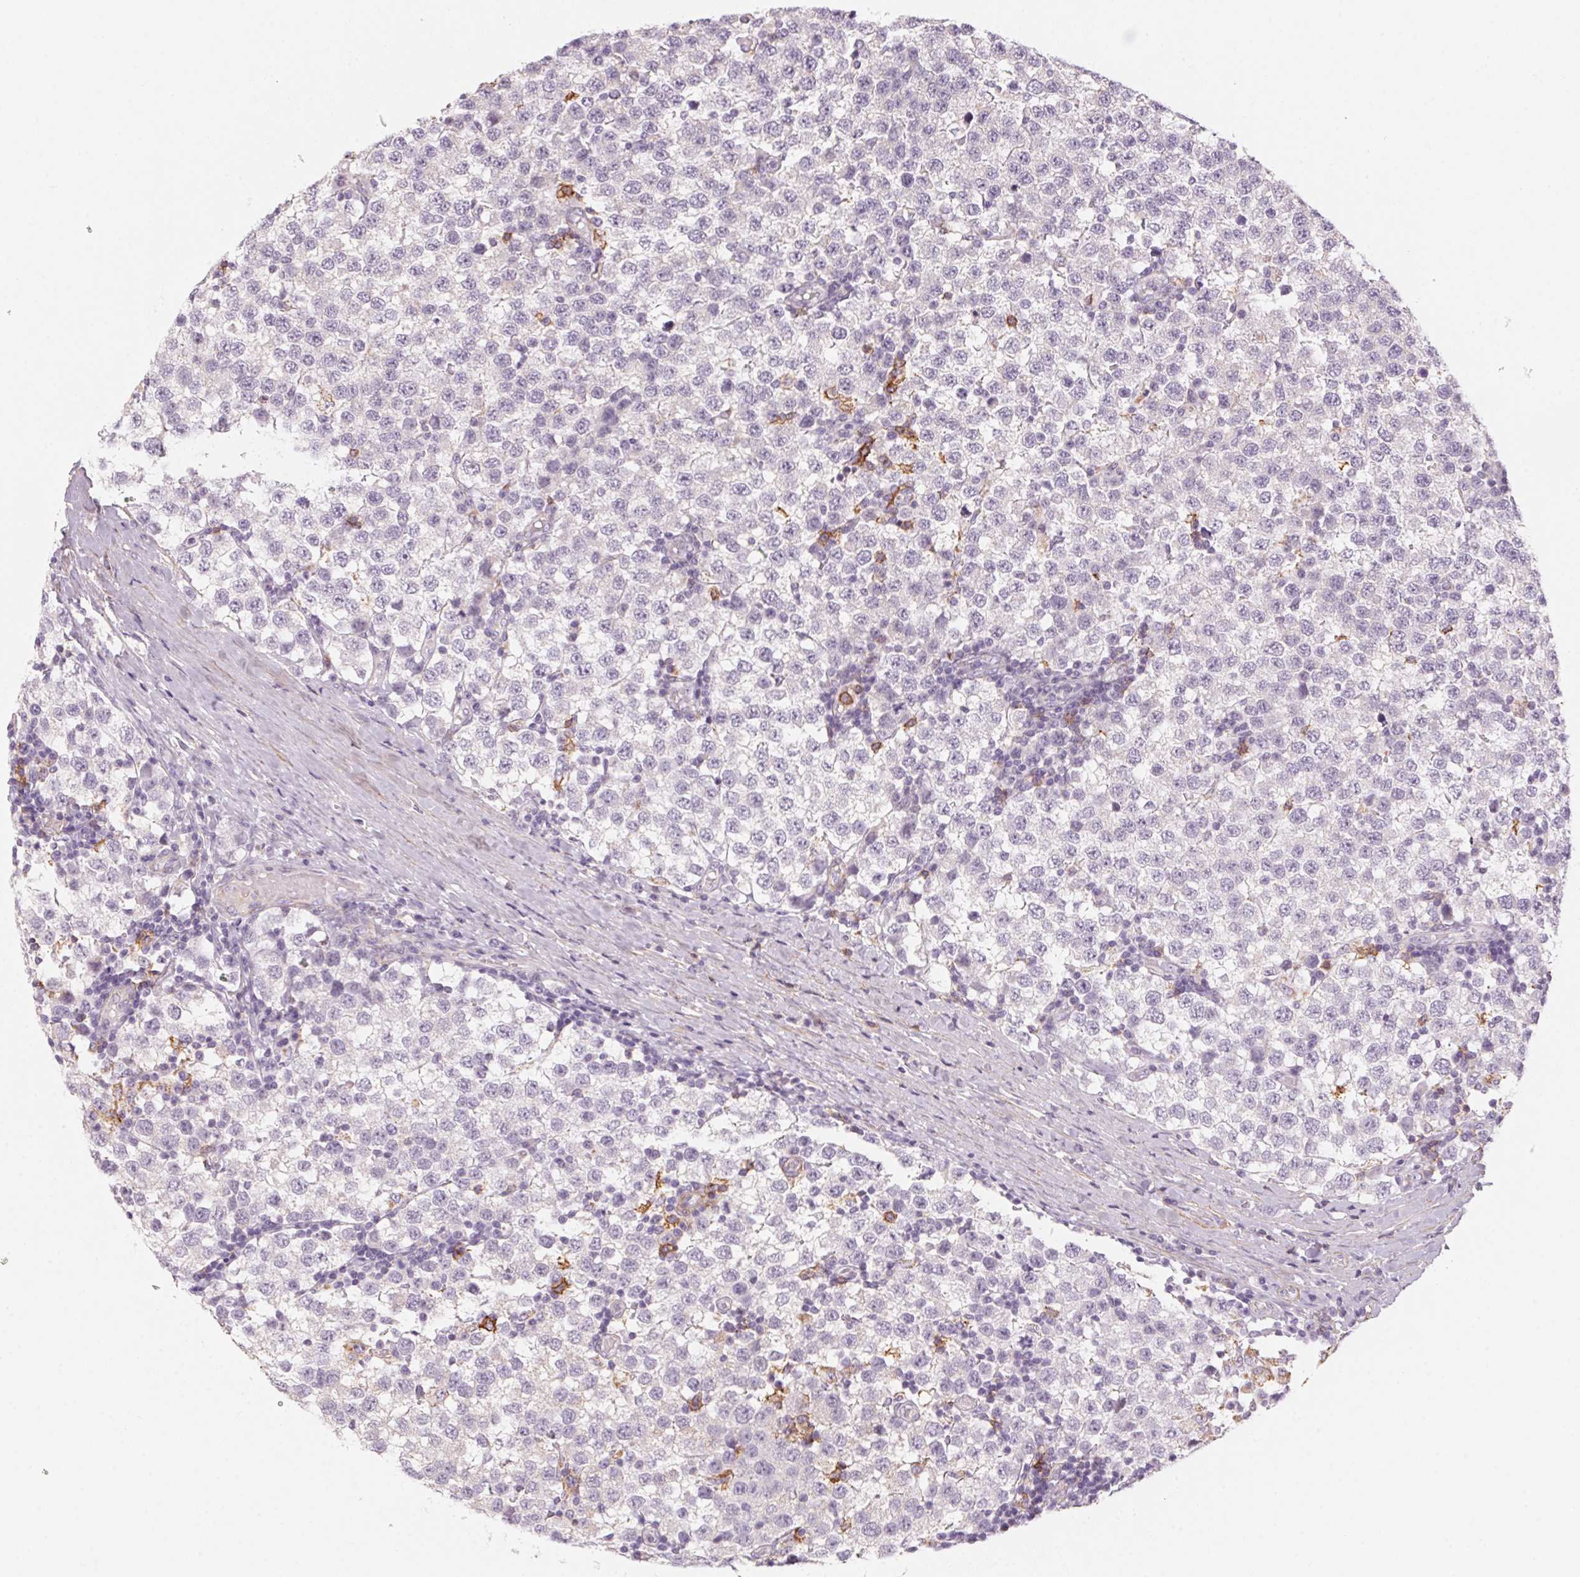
{"staining": {"intensity": "negative", "quantity": "none", "location": "none"}, "tissue": "testis cancer", "cell_type": "Tumor cells", "image_type": "cancer", "snomed": [{"axis": "morphology", "description": "Seminoma, NOS"}, {"axis": "topography", "description": "Testis"}], "caption": "There is no significant staining in tumor cells of testis cancer.", "gene": "PRPH", "patient": {"sex": "male", "age": 34}}